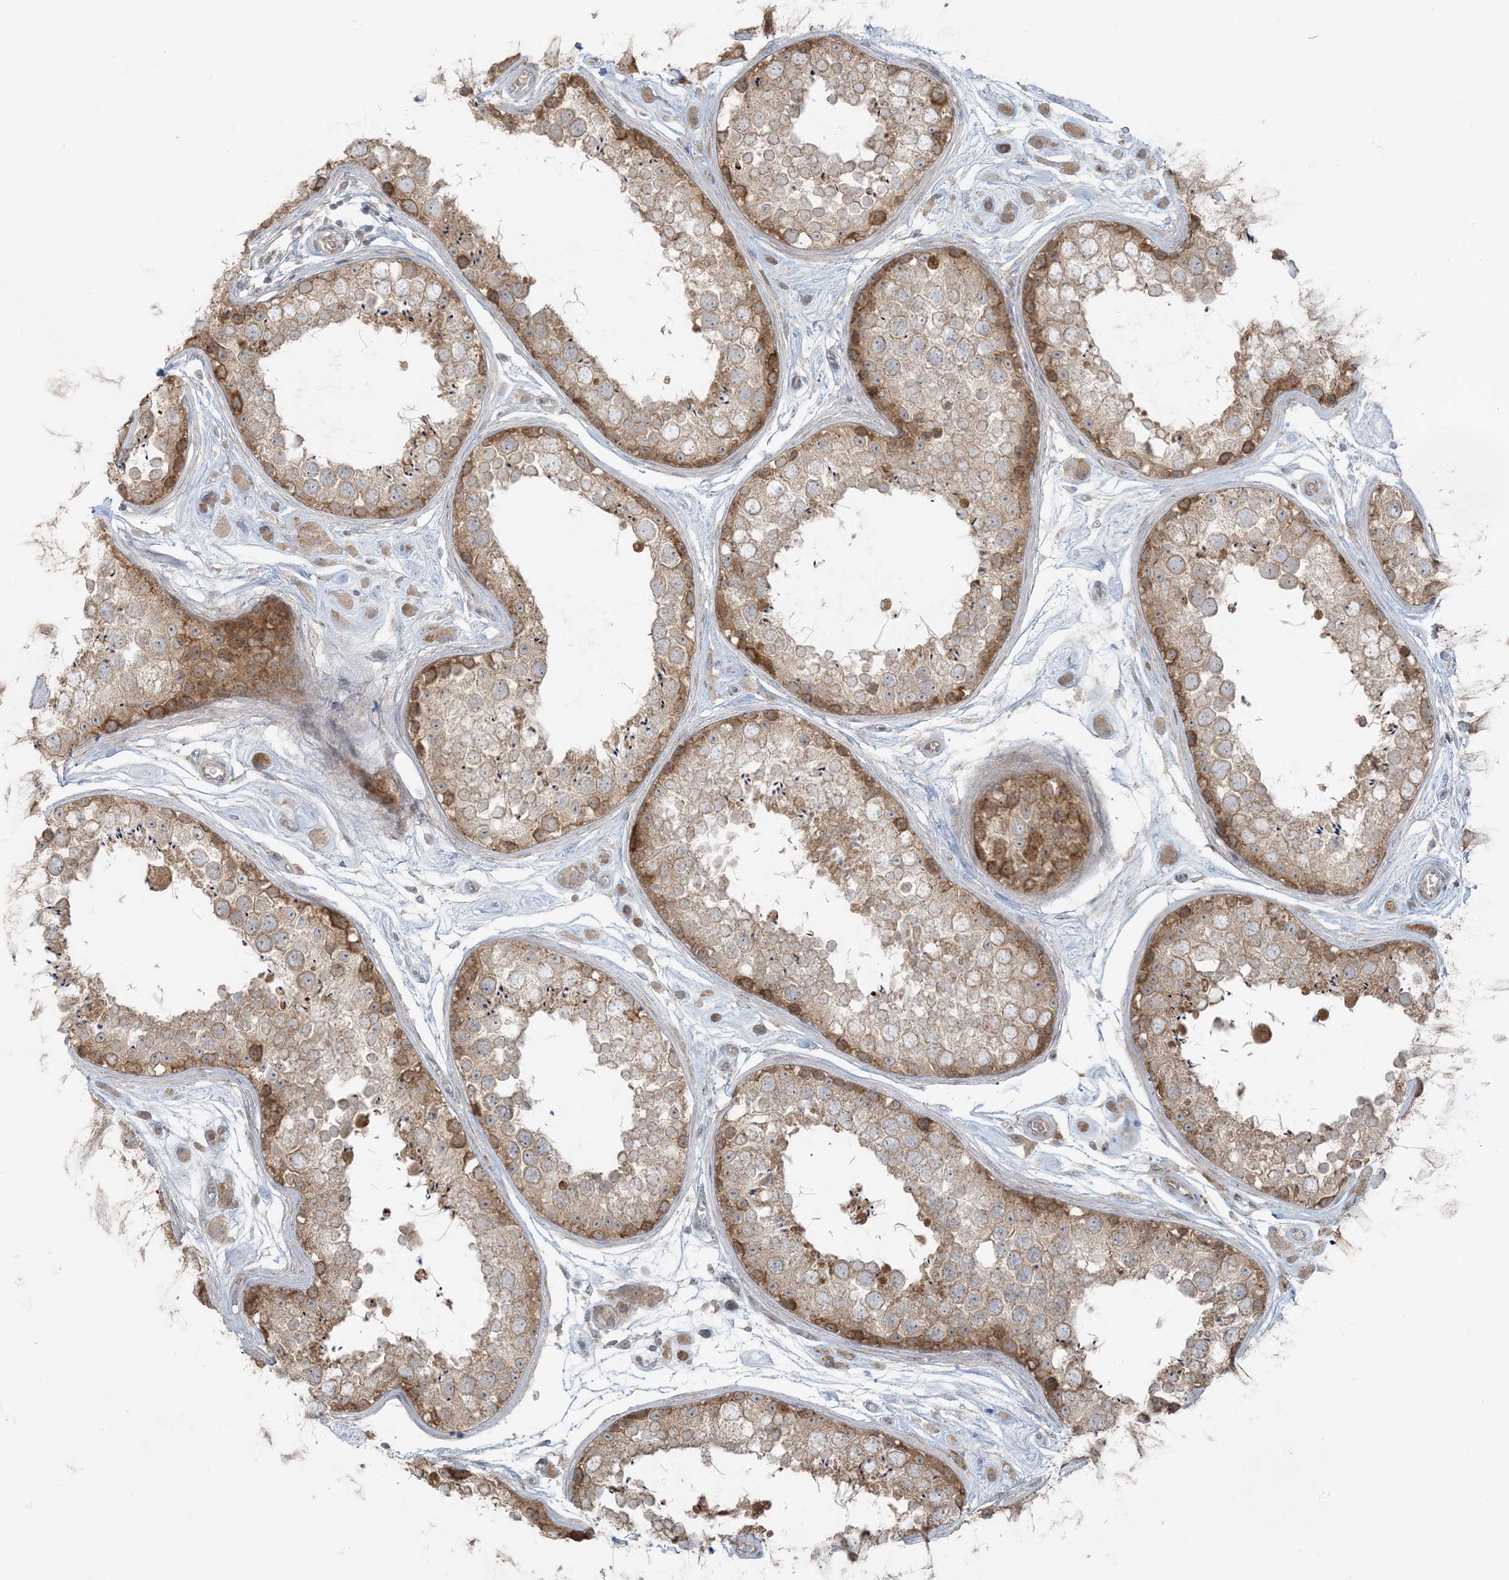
{"staining": {"intensity": "moderate", "quantity": ">75%", "location": "cytoplasmic/membranous"}, "tissue": "testis", "cell_type": "Cells in seminiferous ducts", "image_type": "normal", "snomed": [{"axis": "morphology", "description": "Normal tissue, NOS"}, {"axis": "topography", "description": "Testis"}], "caption": "Protein analysis of unremarkable testis displays moderate cytoplasmic/membranous positivity in approximately >75% of cells in seminiferous ducts. The protein of interest is stained brown, and the nuclei are stained in blue (DAB IHC with brightfield microscopy, high magnification).", "gene": "ZNF263", "patient": {"sex": "male", "age": 25}}